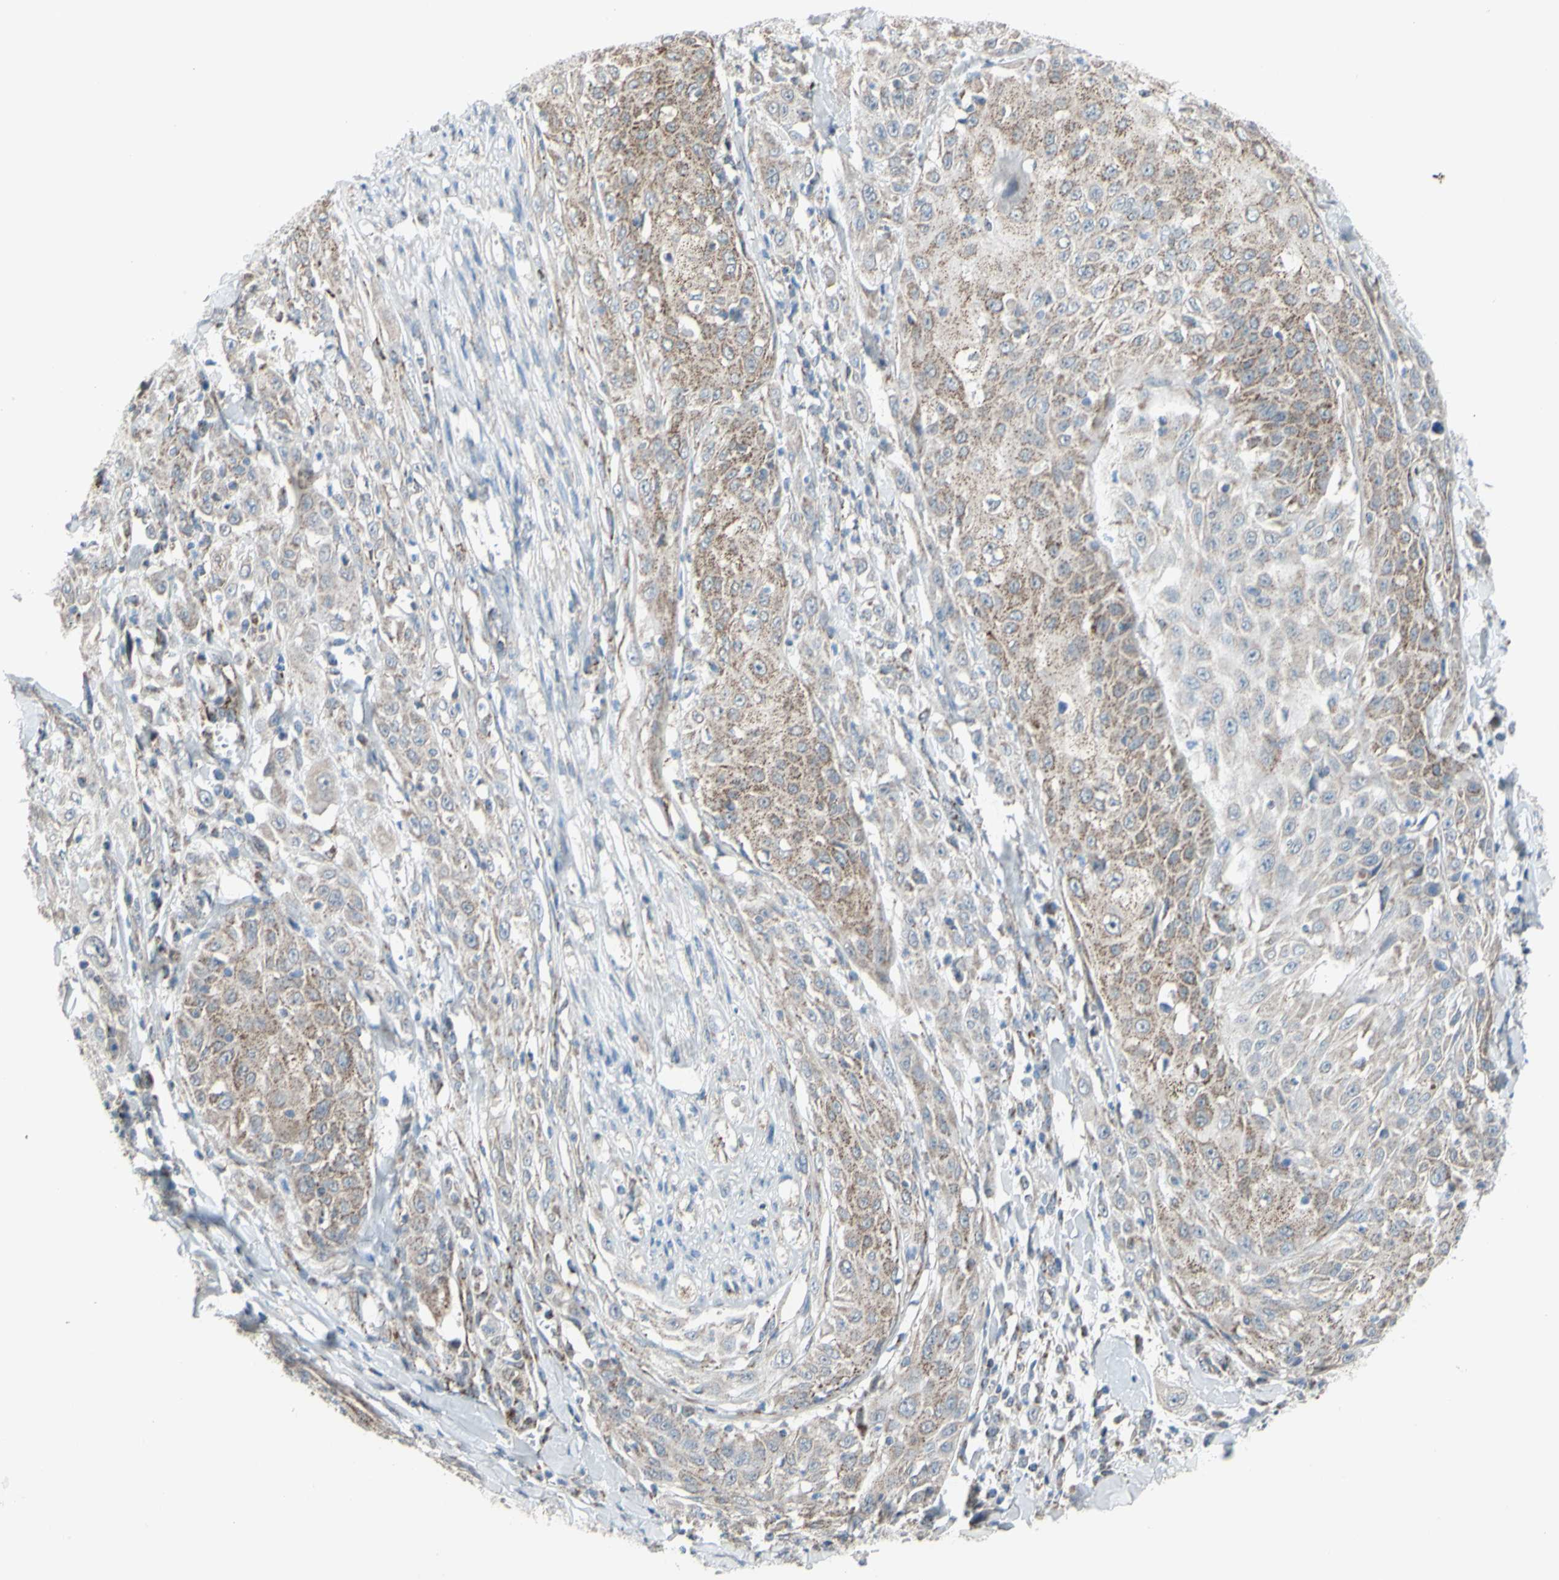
{"staining": {"intensity": "weak", "quantity": "25%-75%", "location": "cytoplasmic/membranous"}, "tissue": "skin cancer", "cell_type": "Tumor cells", "image_type": "cancer", "snomed": [{"axis": "morphology", "description": "Squamous cell carcinoma, NOS"}, {"axis": "morphology", "description": "Squamous cell carcinoma, metastatic, NOS"}, {"axis": "topography", "description": "Skin"}, {"axis": "topography", "description": "Lymph node"}], "caption": "An immunohistochemistry photomicrograph of tumor tissue is shown. Protein staining in brown labels weak cytoplasmic/membranous positivity in skin cancer (squamous cell carcinoma) within tumor cells.", "gene": "GLT8D1", "patient": {"sex": "male", "age": 75}}